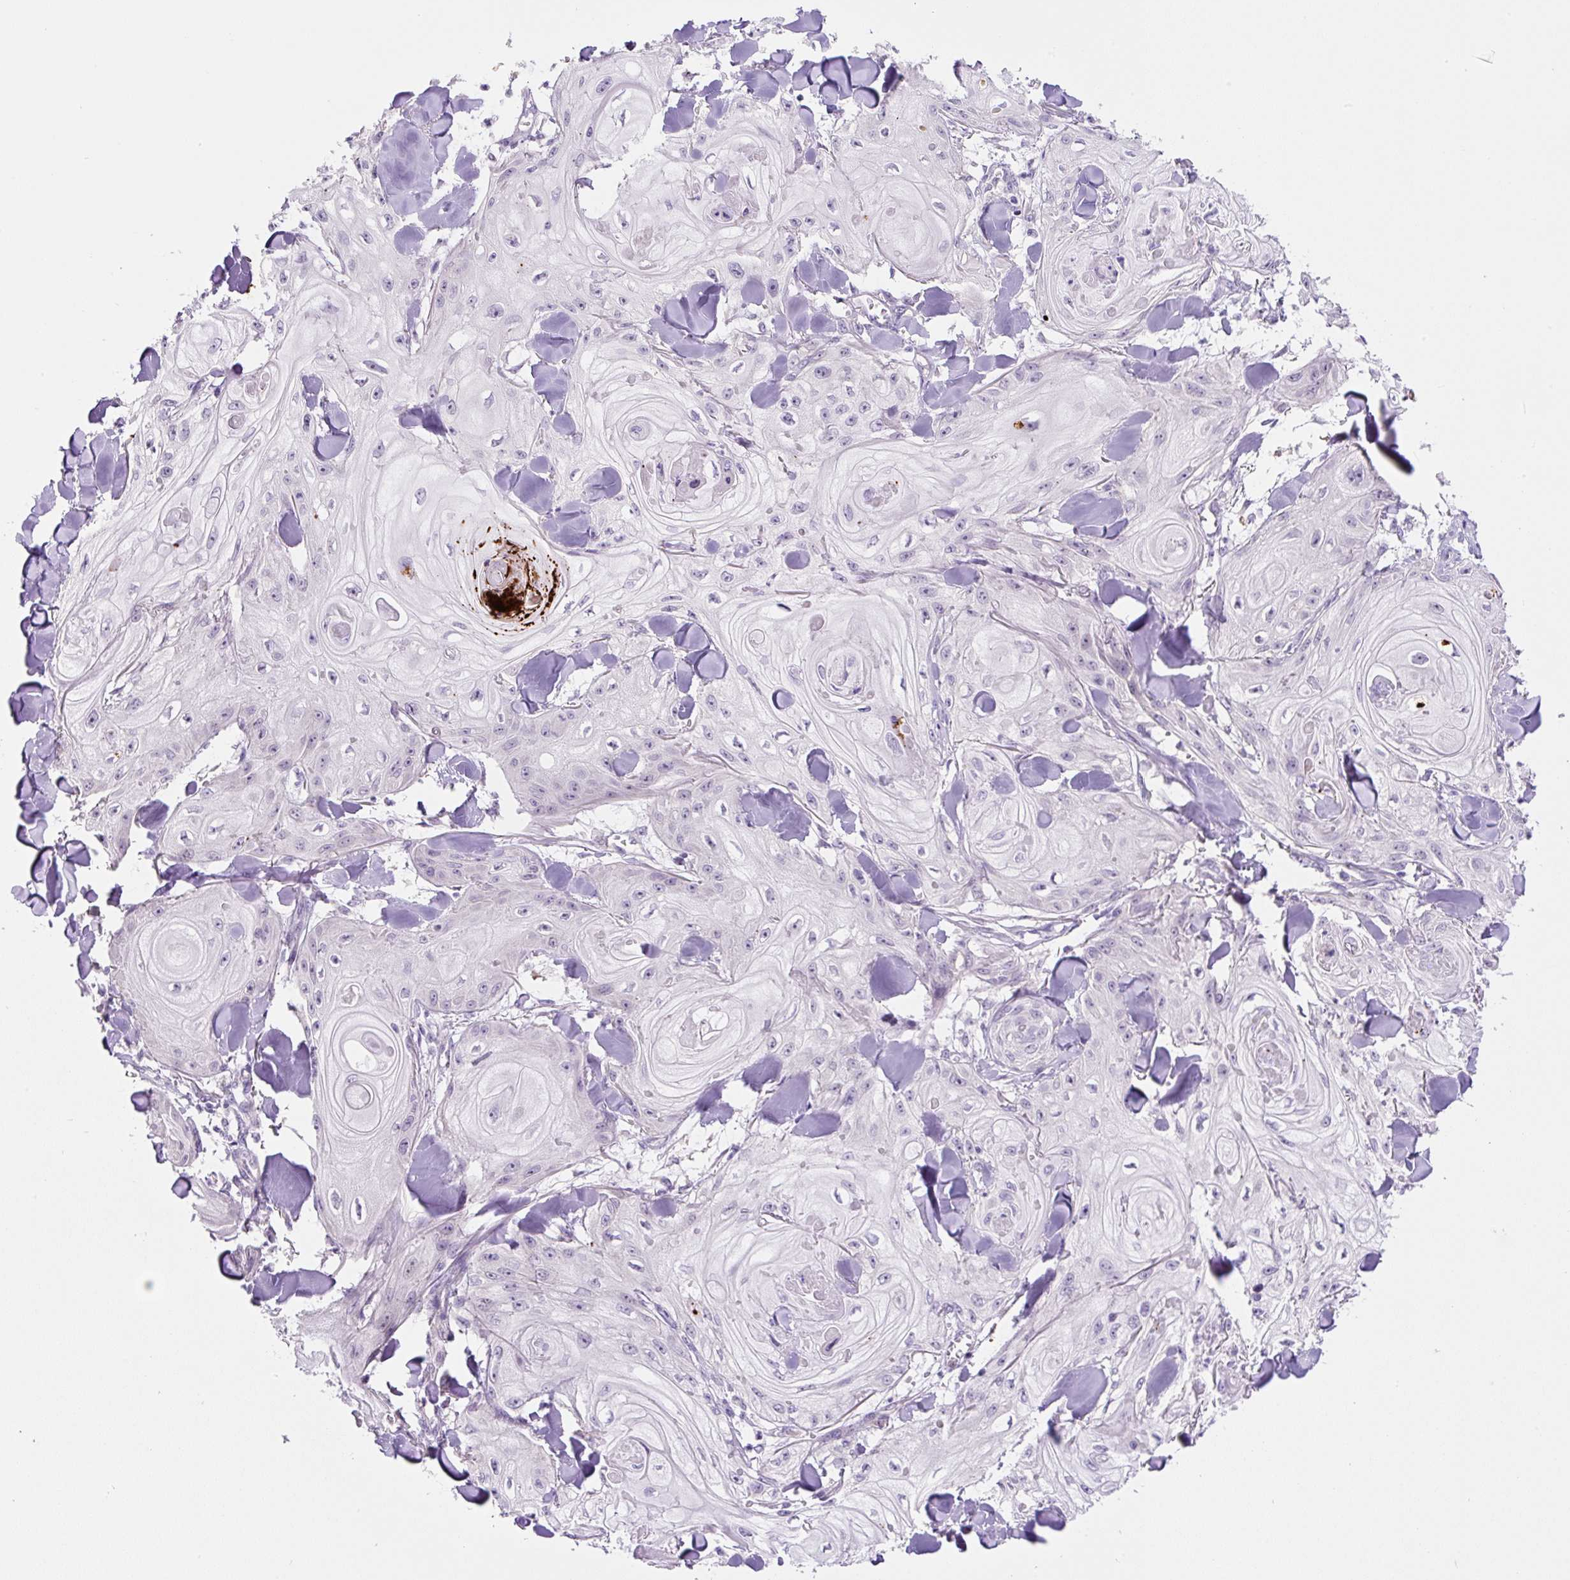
{"staining": {"intensity": "negative", "quantity": "none", "location": "none"}, "tissue": "skin cancer", "cell_type": "Tumor cells", "image_type": "cancer", "snomed": [{"axis": "morphology", "description": "Squamous cell carcinoma, NOS"}, {"axis": "topography", "description": "Skin"}], "caption": "An immunohistochemistry image of skin squamous cell carcinoma is shown. There is no staining in tumor cells of skin squamous cell carcinoma.", "gene": "OGDHL", "patient": {"sex": "male", "age": 74}}